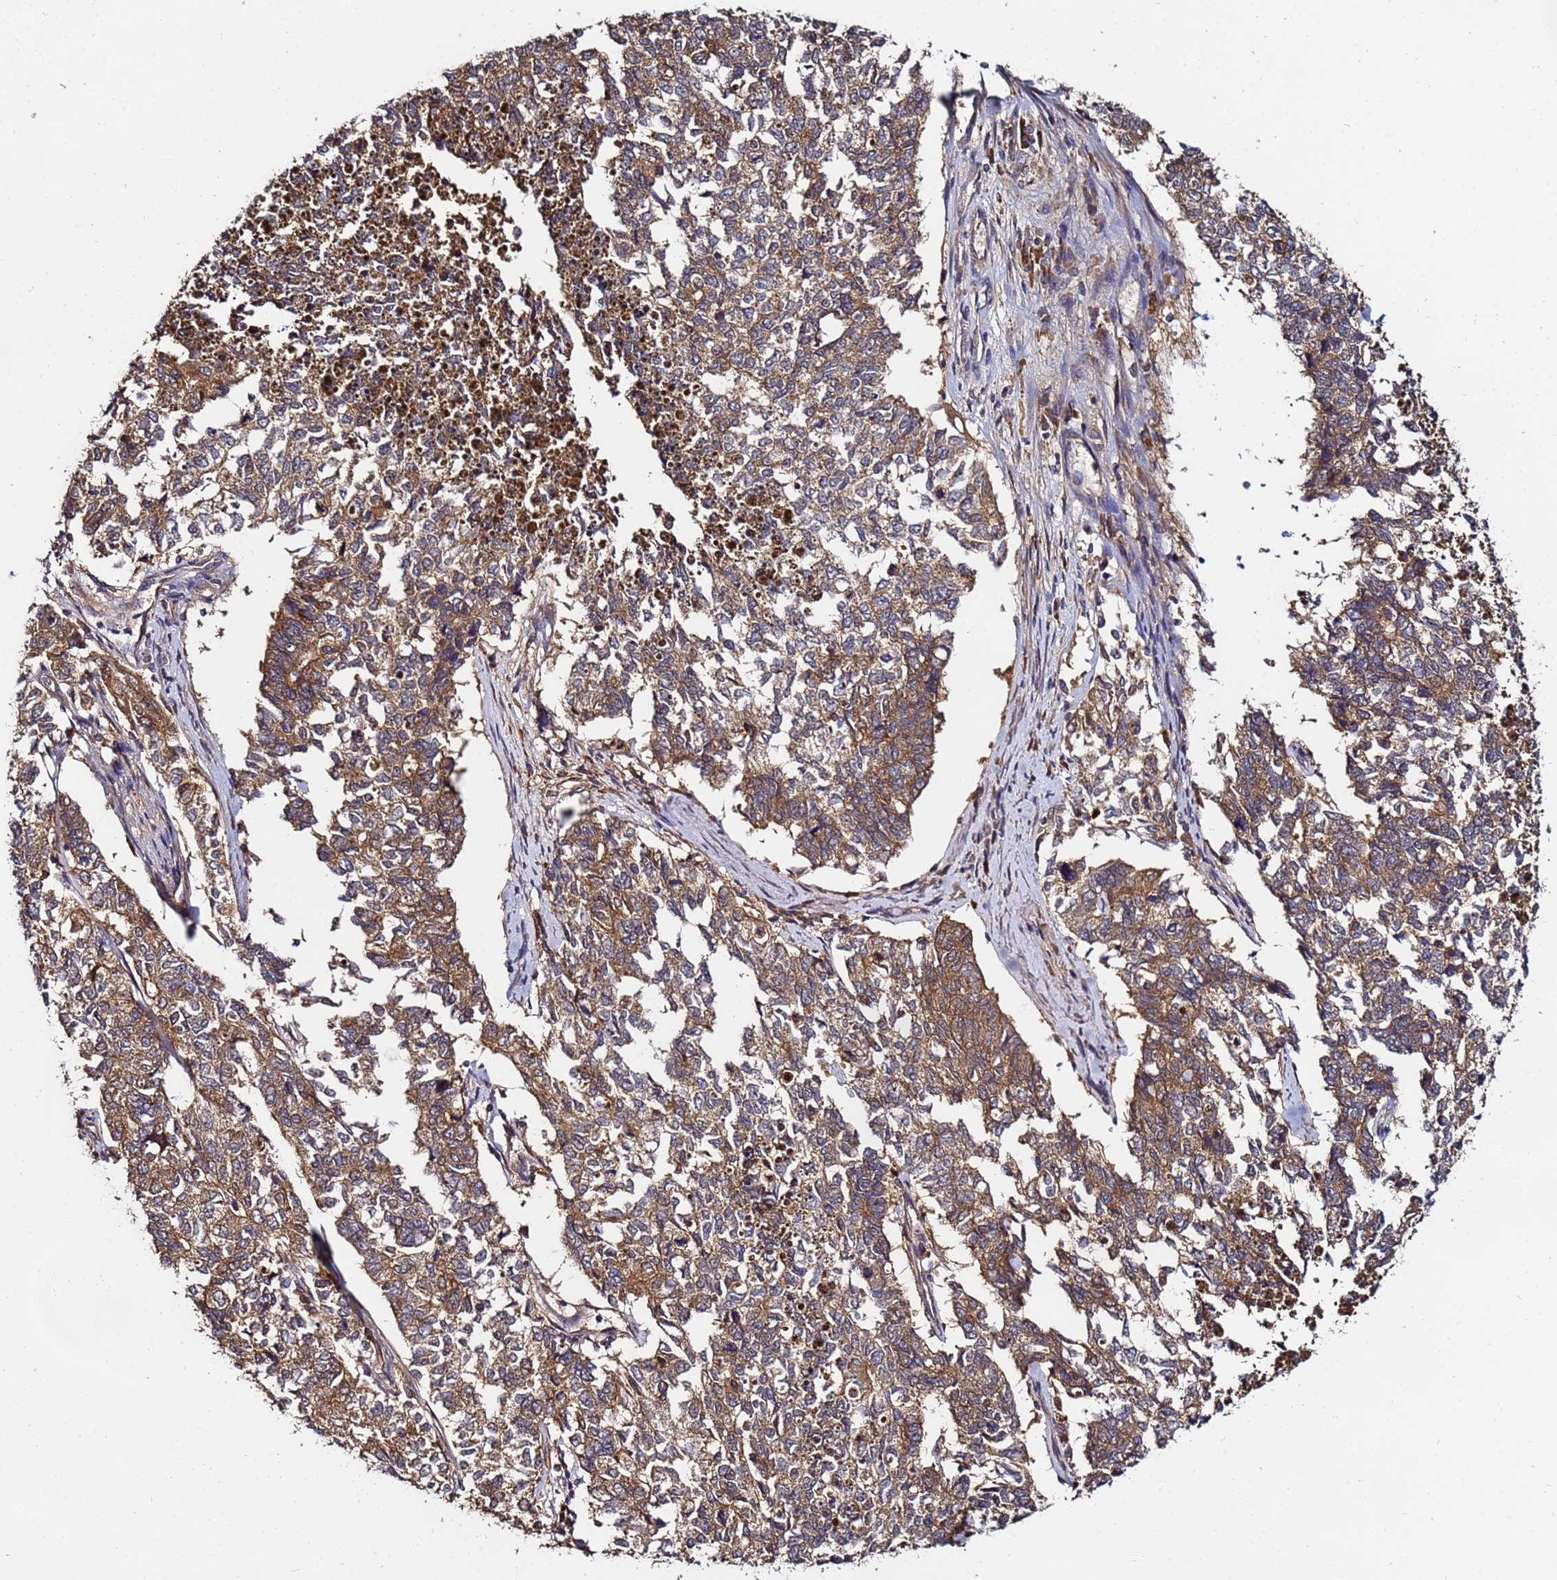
{"staining": {"intensity": "moderate", "quantity": ">75%", "location": "cytoplasmic/membranous"}, "tissue": "cervical cancer", "cell_type": "Tumor cells", "image_type": "cancer", "snomed": [{"axis": "morphology", "description": "Squamous cell carcinoma, NOS"}, {"axis": "topography", "description": "Cervix"}], "caption": "An IHC histopathology image of neoplastic tissue is shown. Protein staining in brown highlights moderate cytoplasmic/membranous positivity in cervical squamous cell carcinoma within tumor cells.", "gene": "NAXE", "patient": {"sex": "female", "age": 63}}